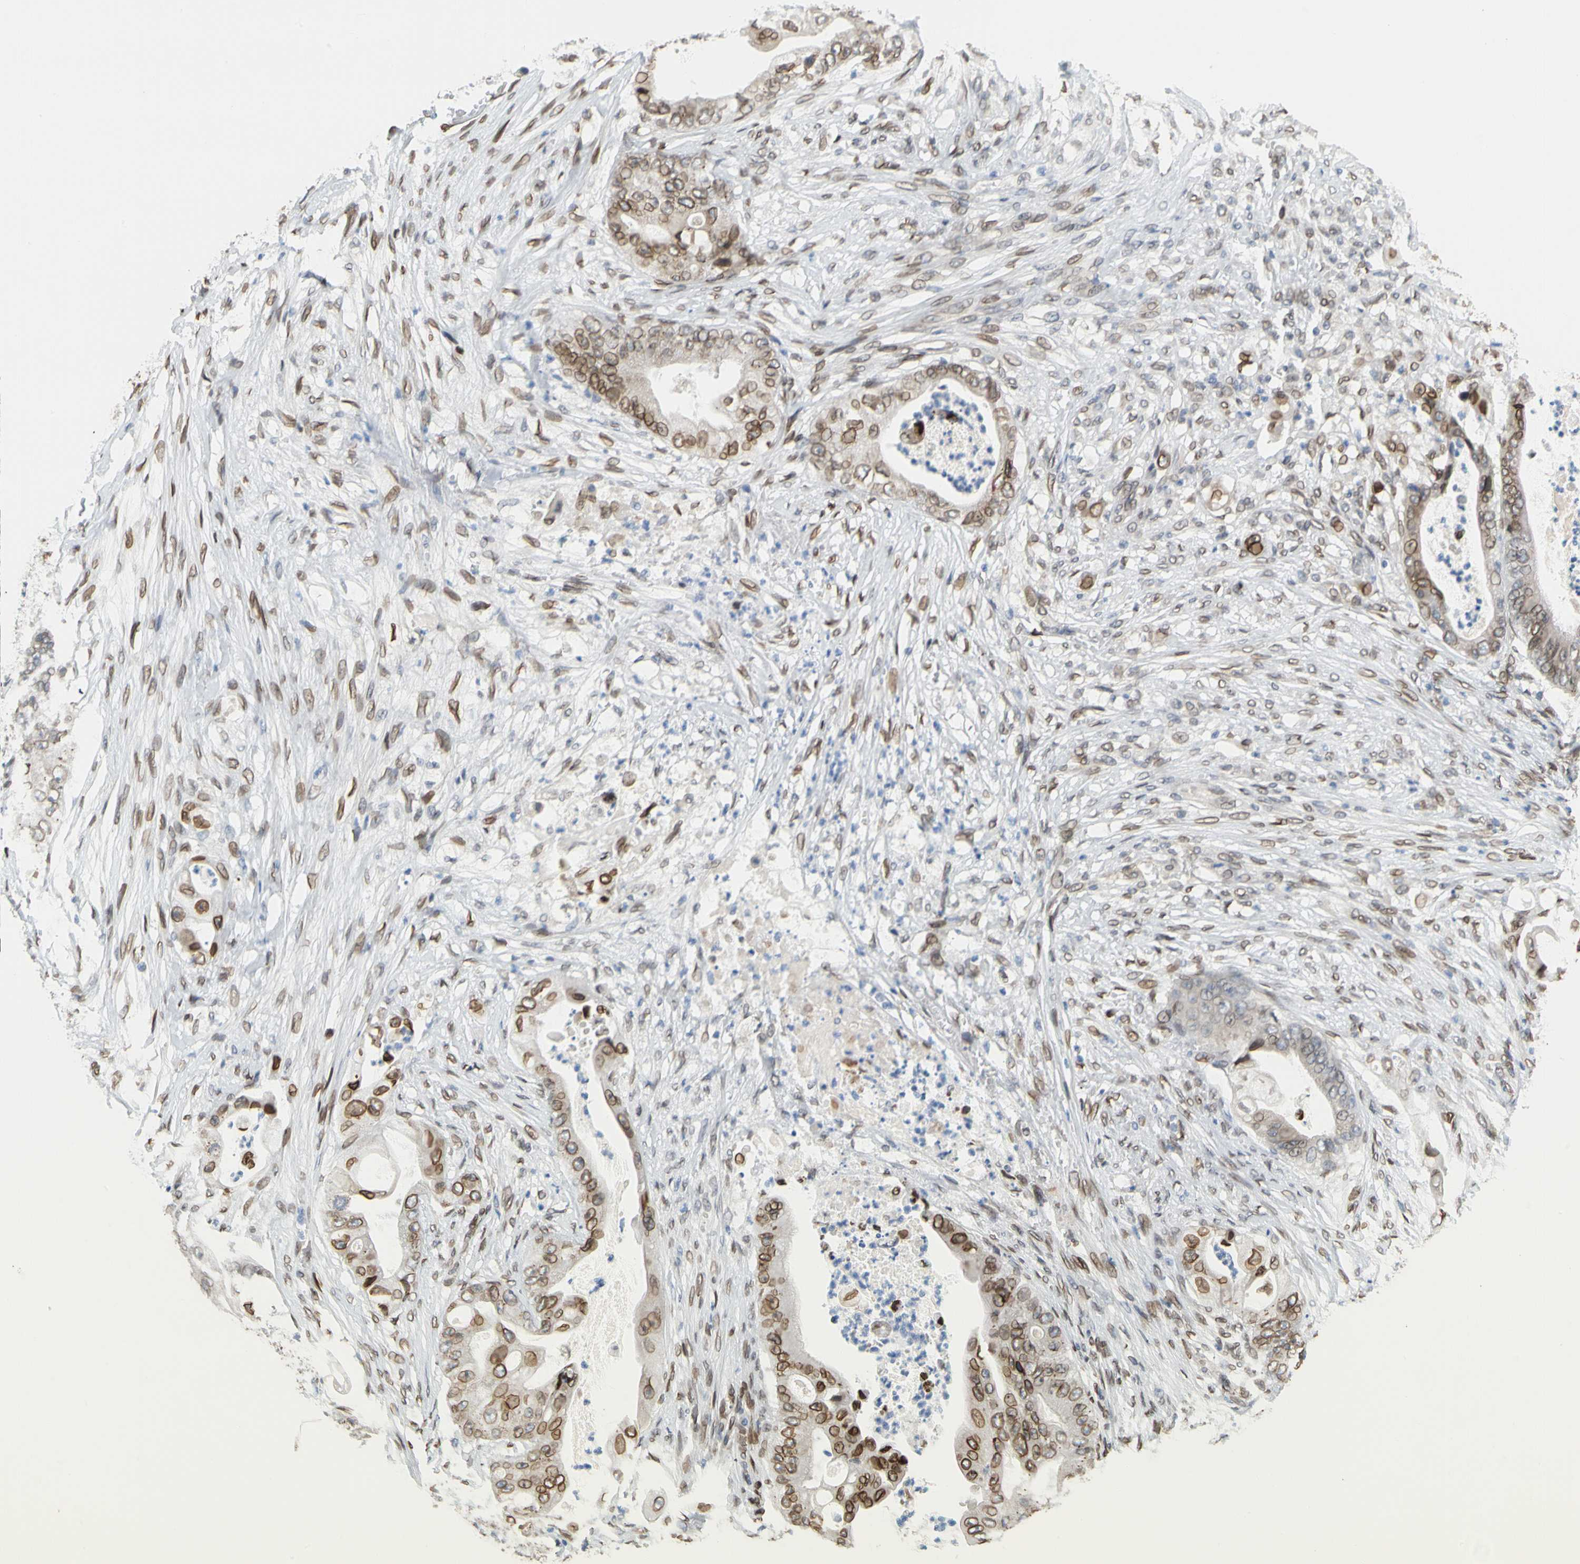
{"staining": {"intensity": "moderate", "quantity": ">75%", "location": "cytoplasmic/membranous,nuclear"}, "tissue": "stomach cancer", "cell_type": "Tumor cells", "image_type": "cancer", "snomed": [{"axis": "morphology", "description": "Adenocarcinoma, NOS"}, {"axis": "topography", "description": "Stomach"}], "caption": "IHC (DAB (3,3'-diaminobenzidine)) staining of human stomach cancer shows moderate cytoplasmic/membranous and nuclear protein staining in approximately >75% of tumor cells. Nuclei are stained in blue.", "gene": "SUN1", "patient": {"sex": "female", "age": 73}}